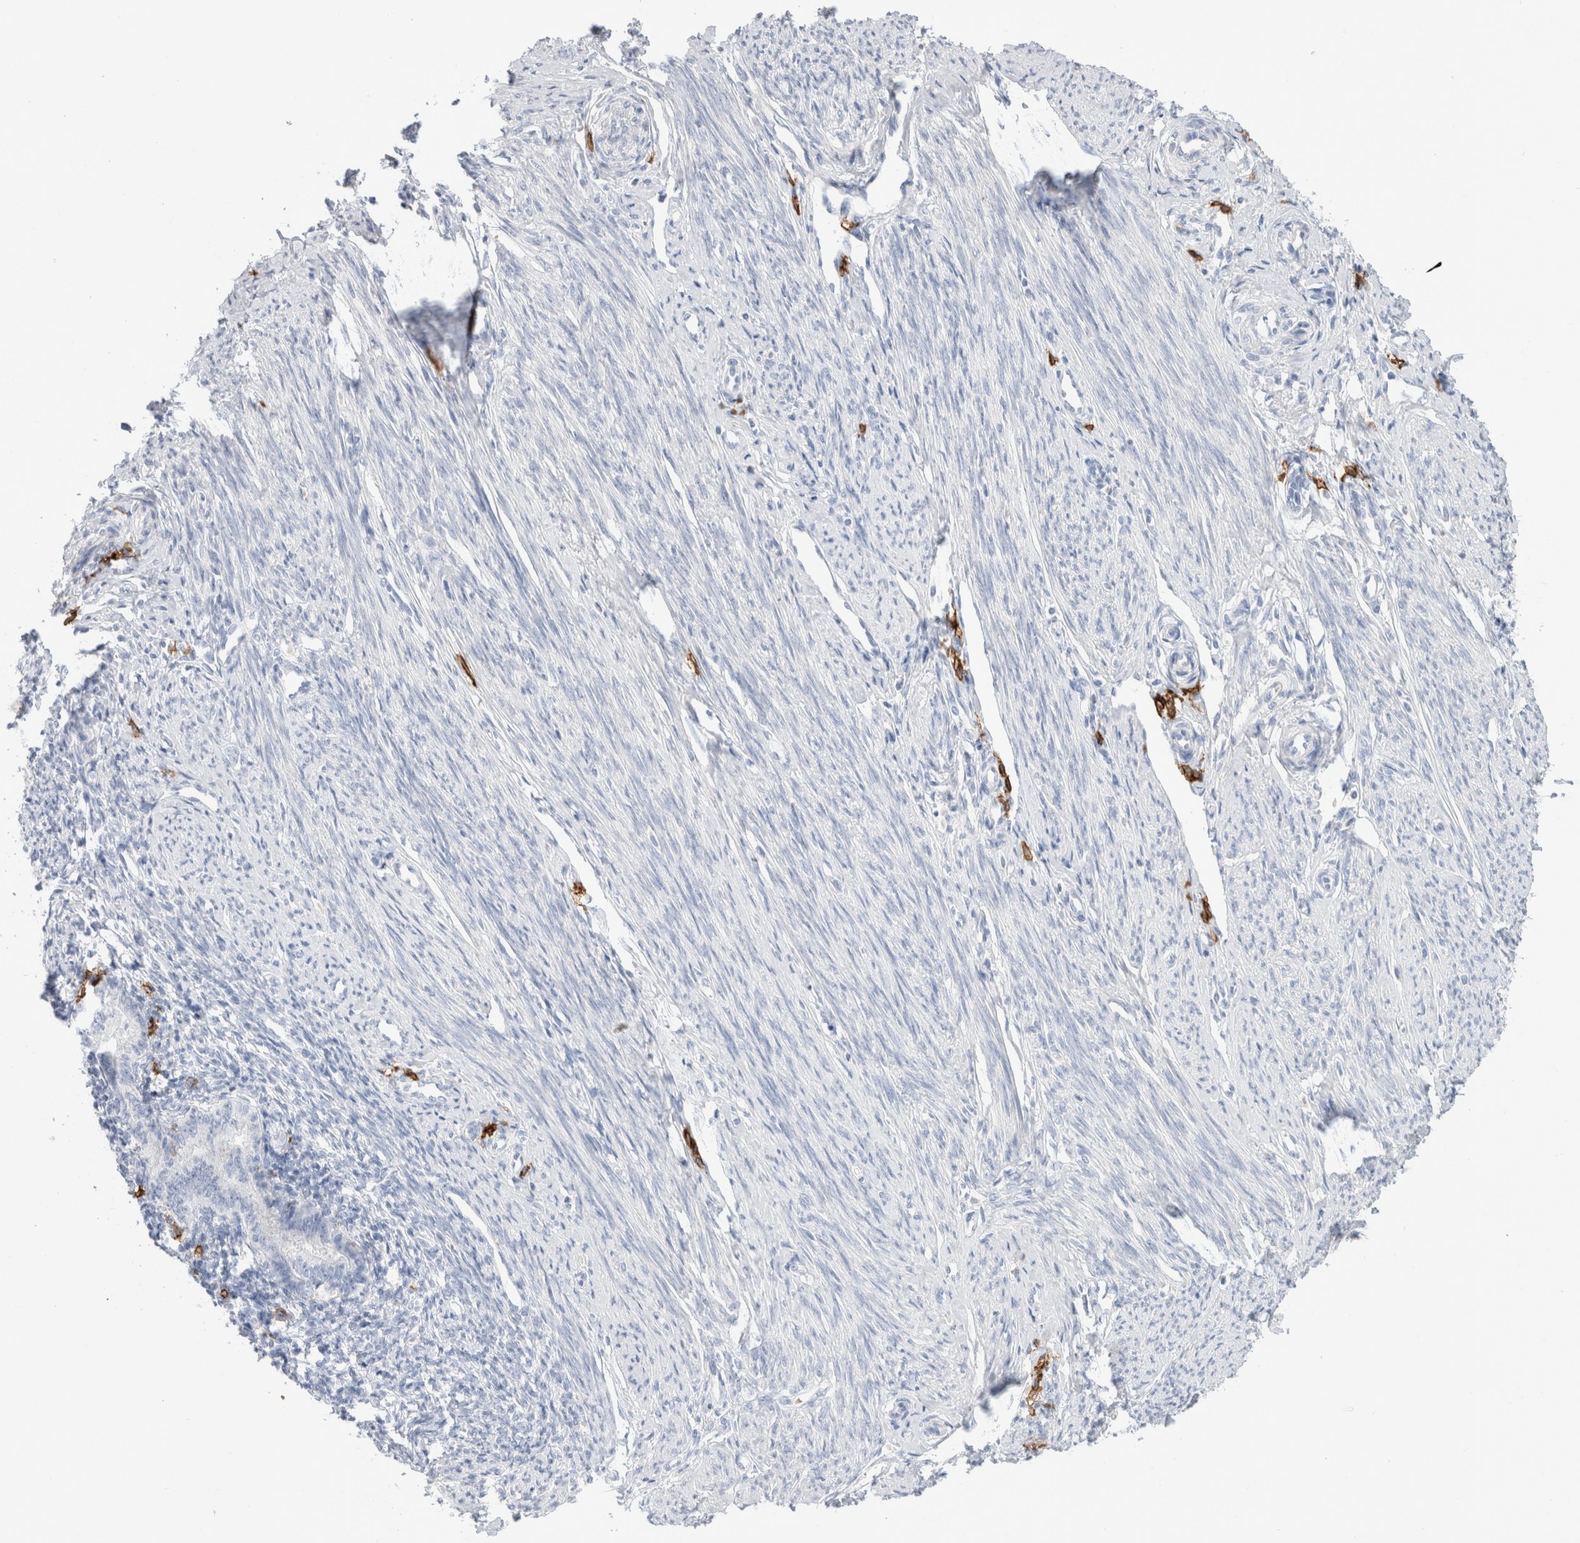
{"staining": {"intensity": "negative", "quantity": "none", "location": "none"}, "tissue": "endometrium", "cell_type": "Cells in endometrial stroma", "image_type": "normal", "snomed": [{"axis": "morphology", "description": "Normal tissue, NOS"}, {"axis": "topography", "description": "Endometrium"}], "caption": "This histopathology image is of benign endometrium stained with immunohistochemistry (IHC) to label a protein in brown with the nuclei are counter-stained blue. There is no expression in cells in endometrial stroma. The staining was performed using DAB to visualize the protein expression in brown, while the nuclei were stained in blue with hematoxylin (Magnification: 20x).", "gene": "CD38", "patient": {"sex": "female", "age": 56}}